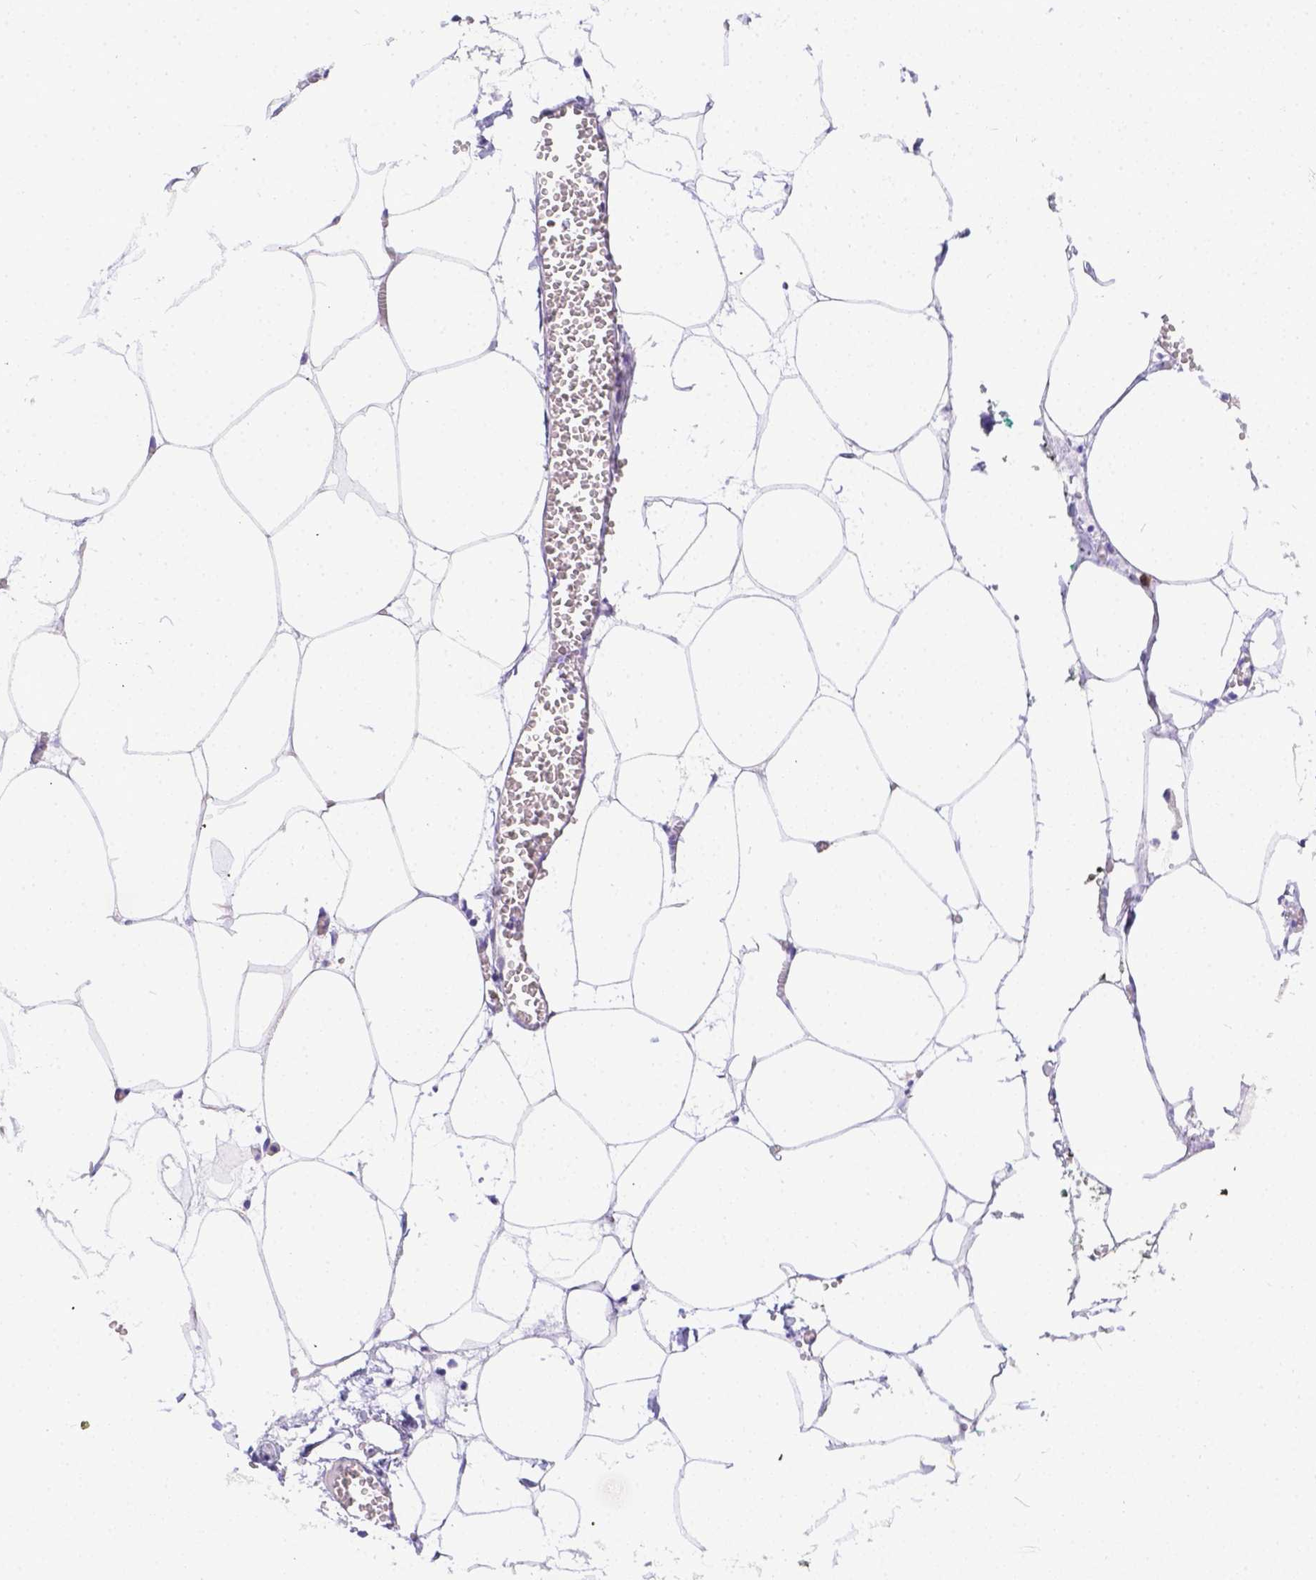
{"staining": {"intensity": "negative", "quantity": "none", "location": "none"}, "tissue": "adipose tissue", "cell_type": "Adipocytes", "image_type": "normal", "snomed": [{"axis": "morphology", "description": "Normal tissue, NOS"}, {"axis": "topography", "description": "Adipose tissue"}, {"axis": "topography", "description": "Pancreas"}, {"axis": "topography", "description": "Peripheral nerve tissue"}], "caption": "This histopathology image is of normal adipose tissue stained with immunohistochemistry (IHC) to label a protein in brown with the nuclei are counter-stained blue. There is no staining in adipocytes.", "gene": "DLEC1", "patient": {"sex": "female", "age": 58}}